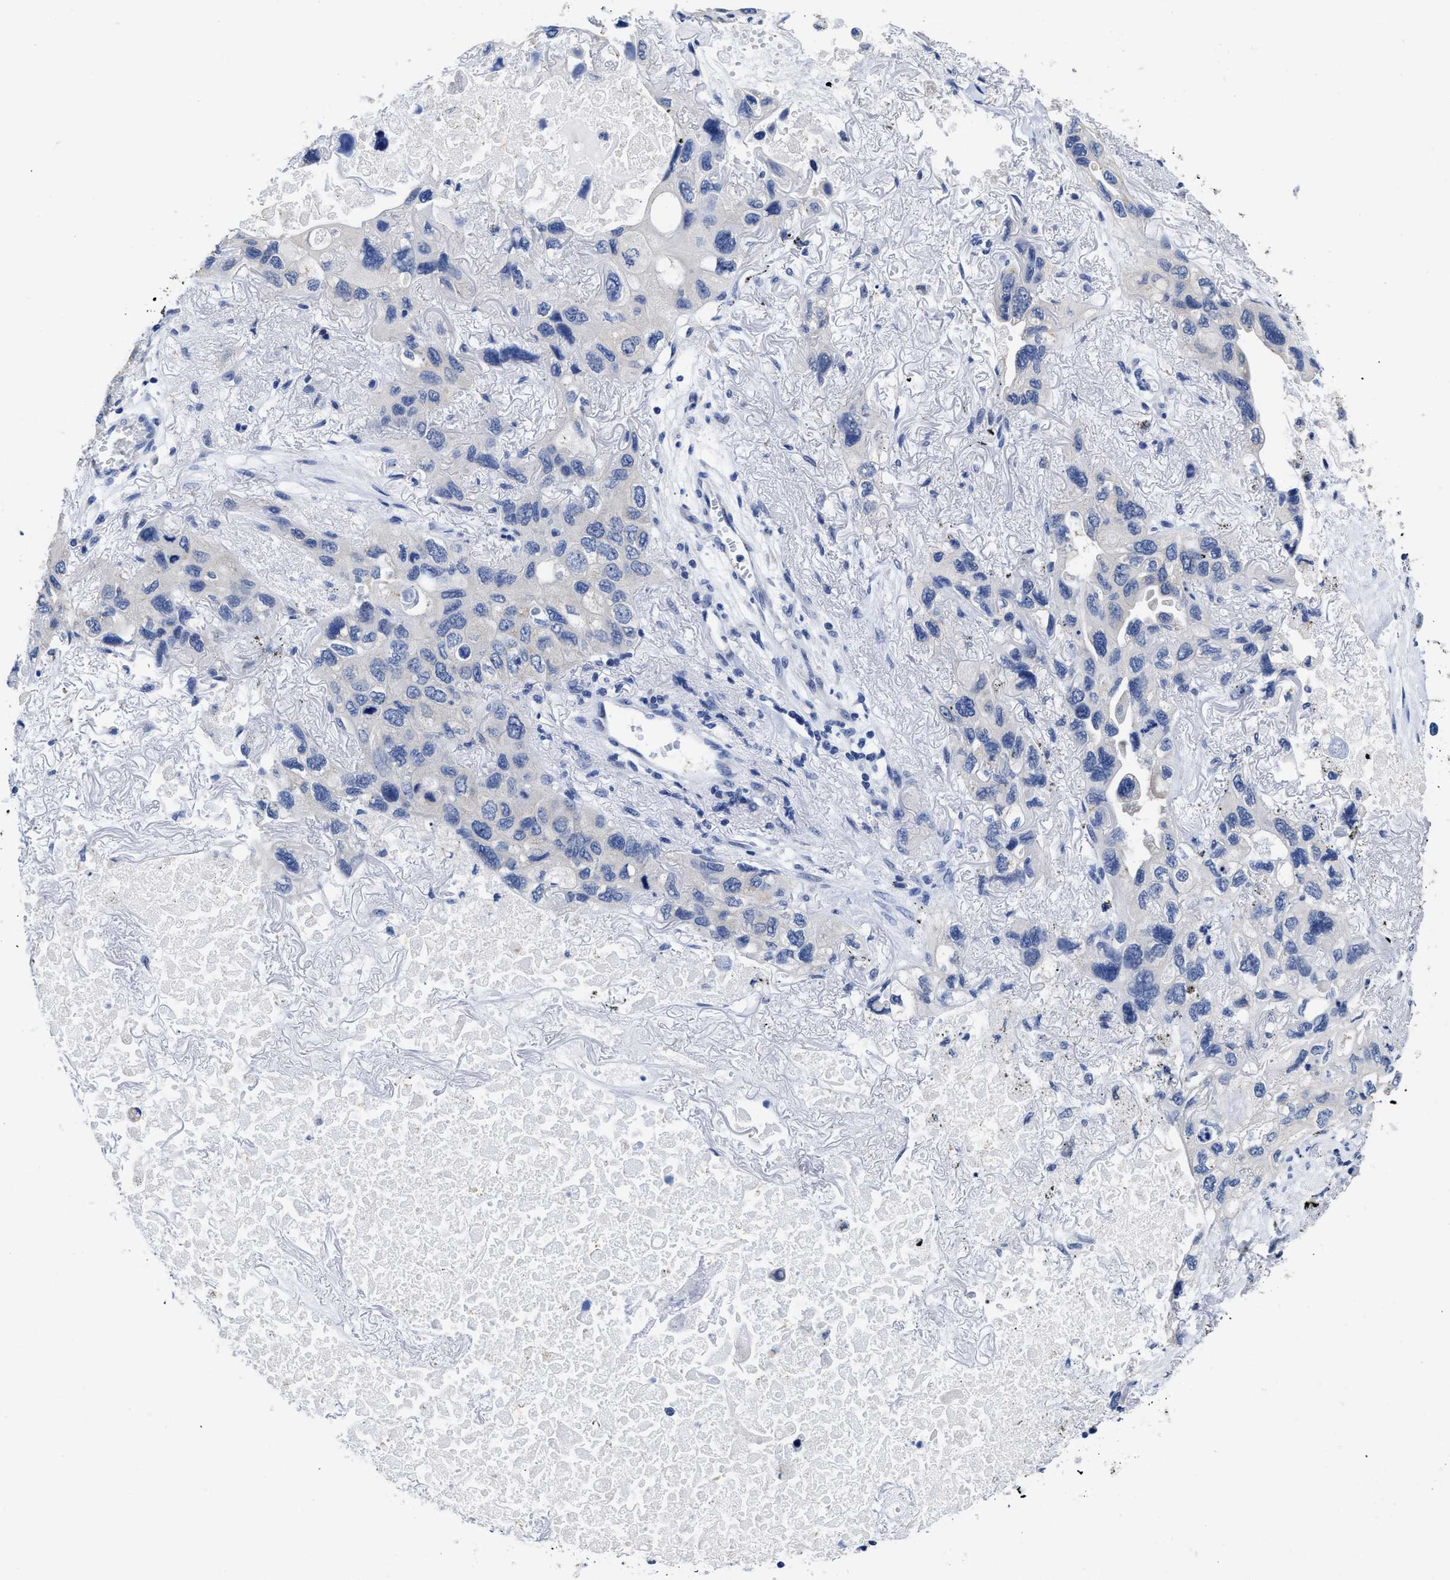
{"staining": {"intensity": "negative", "quantity": "none", "location": "none"}, "tissue": "lung cancer", "cell_type": "Tumor cells", "image_type": "cancer", "snomed": [{"axis": "morphology", "description": "Squamous cell carcinoma, NOS"}, {"axis": "topography", "description": "Lung"}], "caption": "This is an immunohistochemistry (IHC) image of human squamous cell carcinoma (lung). There is no expression in tumor cells.", "gene": "HOOK1", "patient": {"sex": "female", "age": 73}}